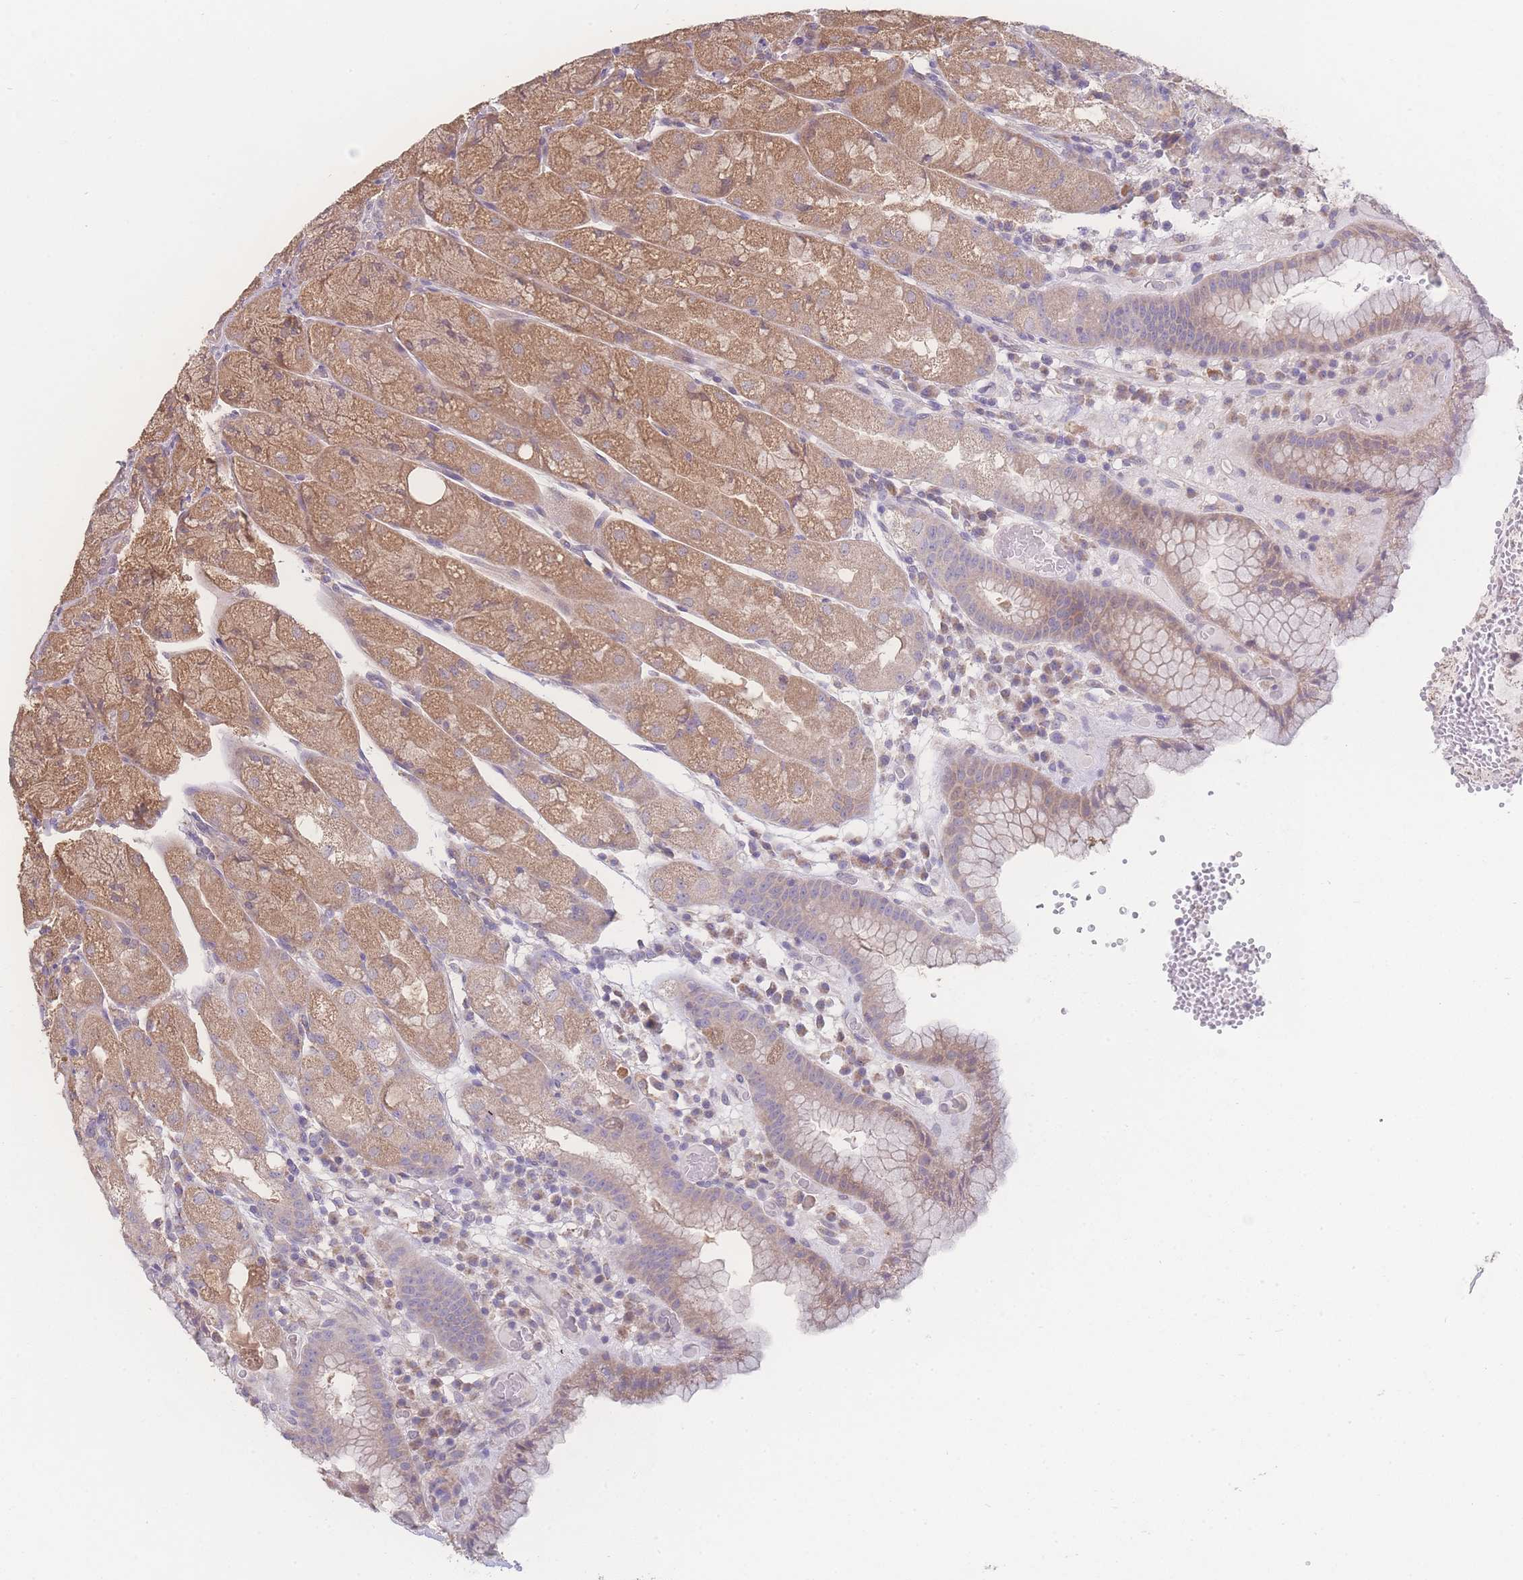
{"staining": {"intensity": "moderate", "quantity": ">75%", "location": "cytoplasmic/membranous"}, "tissue": "stomach", "cell_type": "Glandular cells", "image_type": "normal", "snomed": [{"axis": "morphology", "description": "Normal tissue, NOS"}, {"axis": "topography", "description": "Stomach, upper"}], "caption": "A high-resolution image shows immunohistochemistry staining of normal stomach, which shows moderate cytoplasmic/membranous expression in approximately >75% of glandular cells.", "gene": "GIPR", "patient": {"sex": "male", "age": 52}}